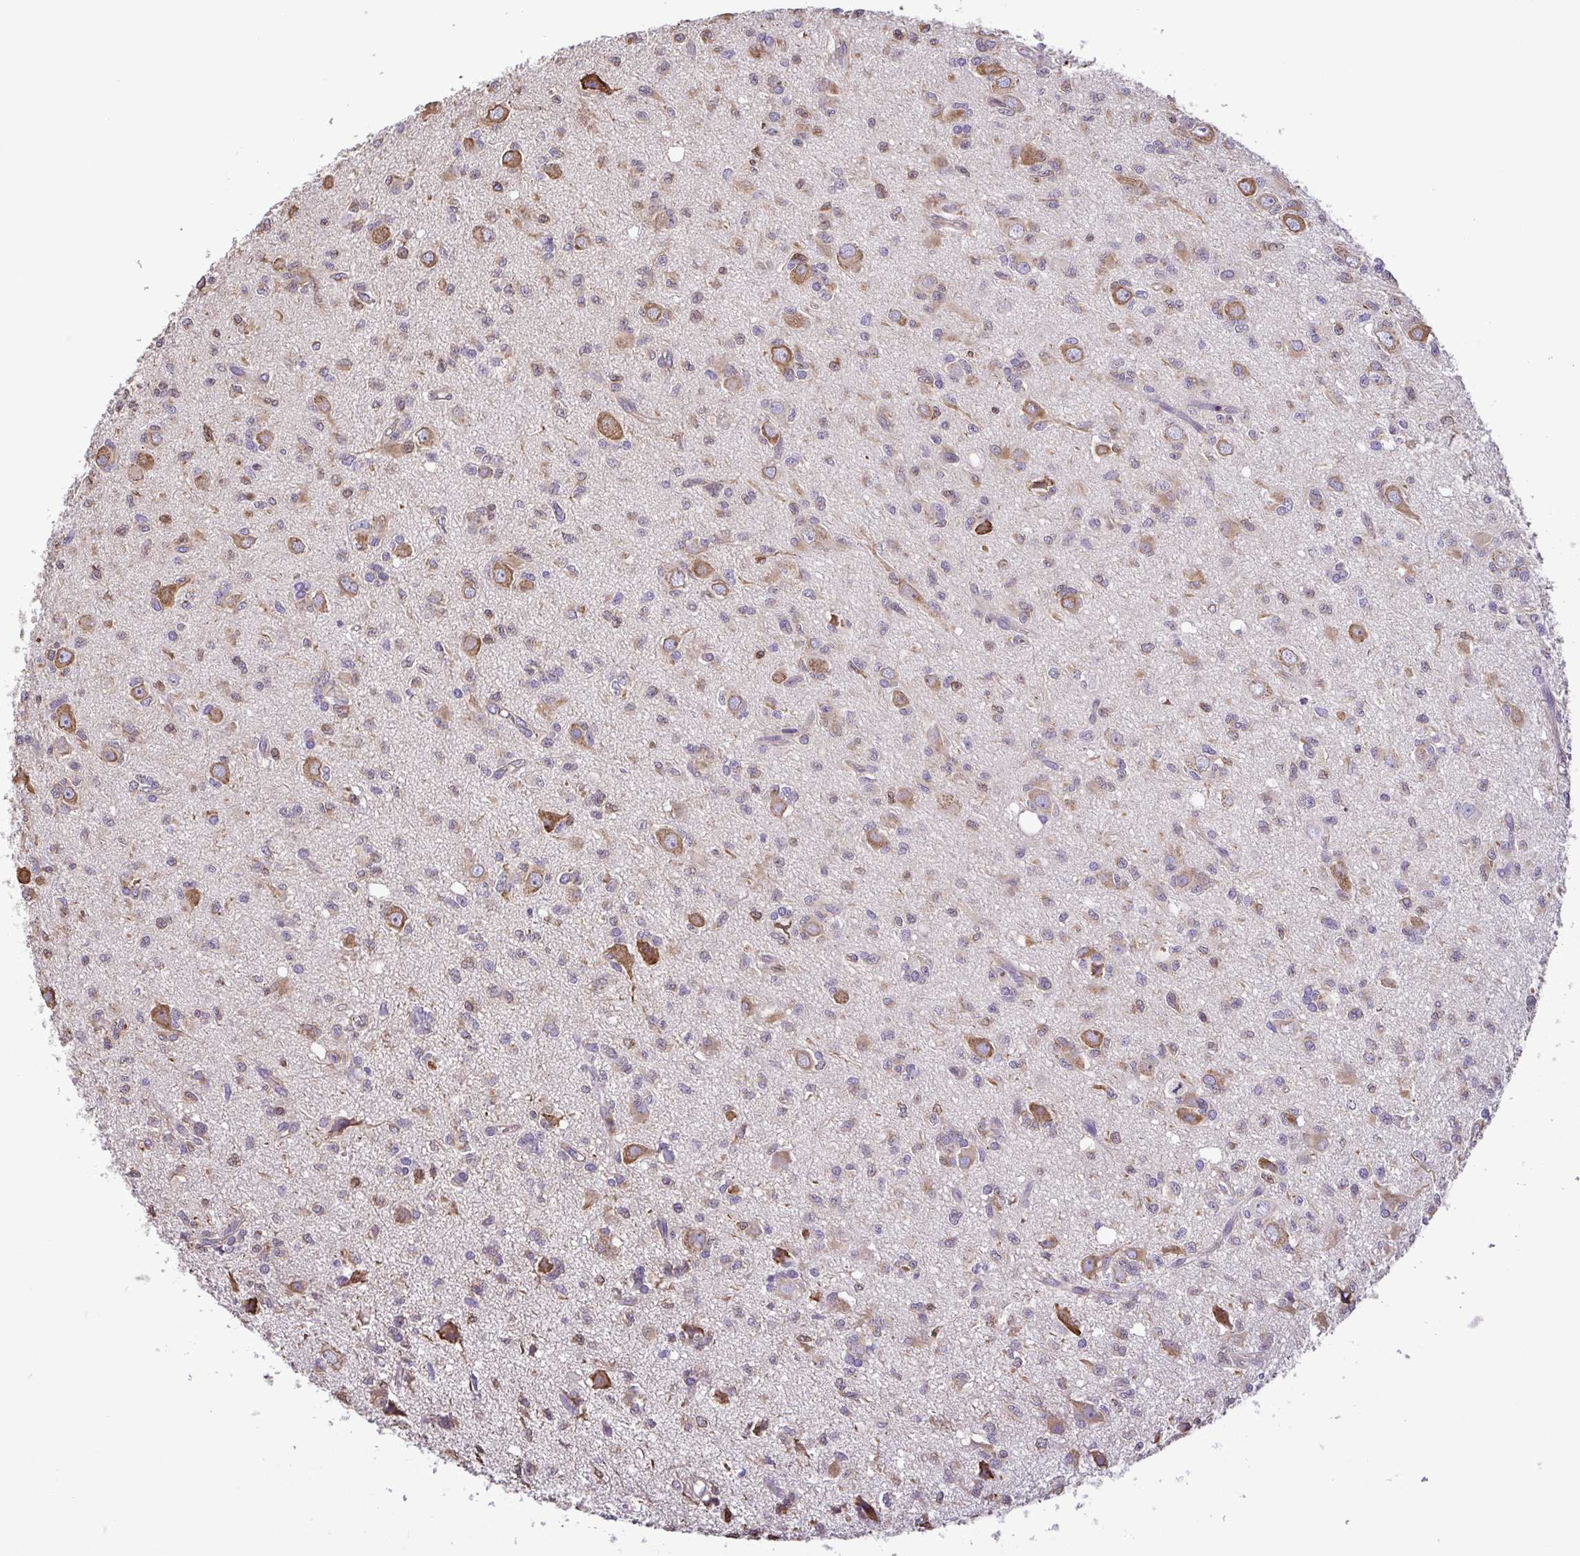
{"staining": {"intensity": "weak", "quantity": "<25%", "location": "cytoplasmic/membranous"}, "tissue": "glioma", "cell_type": "Tumor cells", "image_type": "cancer", "snomed": [{"axis": "morphology", "description": "Glioma, malignant, Low grade"}, {"axis": "topography", "description": "Brain"}], "caption": "High magnification brightfield microscopy of glioma stained with DAB (3,3'-diaminobenzidine) (brown) and counterstained with hematoxylin (blue): tumor cells show no significant expression.", "gene": "MYL10", "patient": {"sex": "male", "age": 64}}